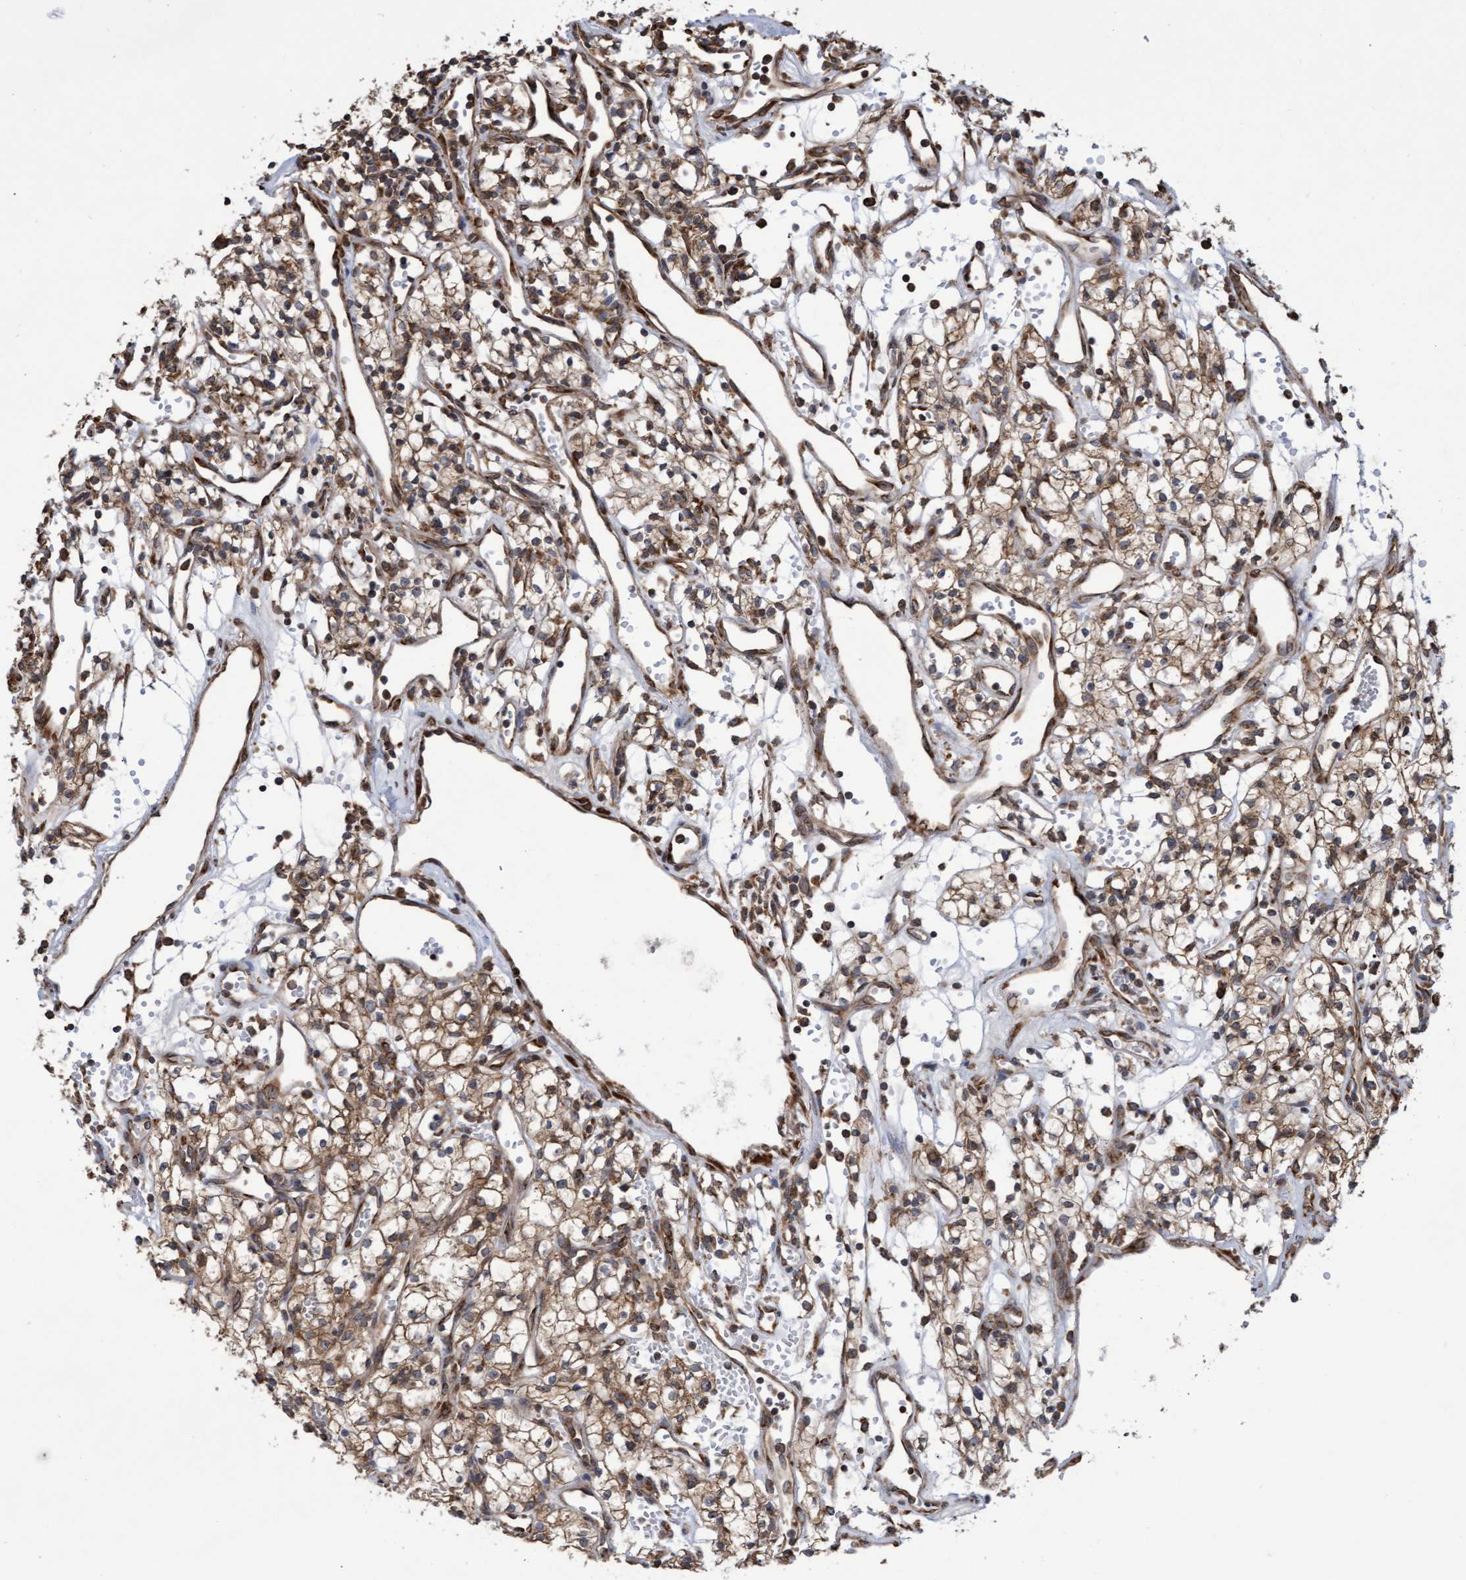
{"staining": {"intensity": "moderate", "quantity": ">75%", "location": "cytoplasmic/membranous"}, "tissue": "renal cancer", "cell_type": "Tumor cells", "image_type": "cancer", "snomed": [{"axis": "morphology", "description": "Adenocarcinoma, NOS"}, {"axis": "topography", "description": "Kidney"}], "caption": "Immunohistochemistry (IHC) of human renal cancer demonstrates medium levels of moderate cytoplasmic/membranous staining in about >75% of tumor cells. The staining was performed using DAB (3,3'-diaminobenzidine), with brown indicating positive protein expression. Nuclei are stained blue with hematoxylin.", "gene": "ABCF2", "patient": {"sex": "male", "age": 59}}